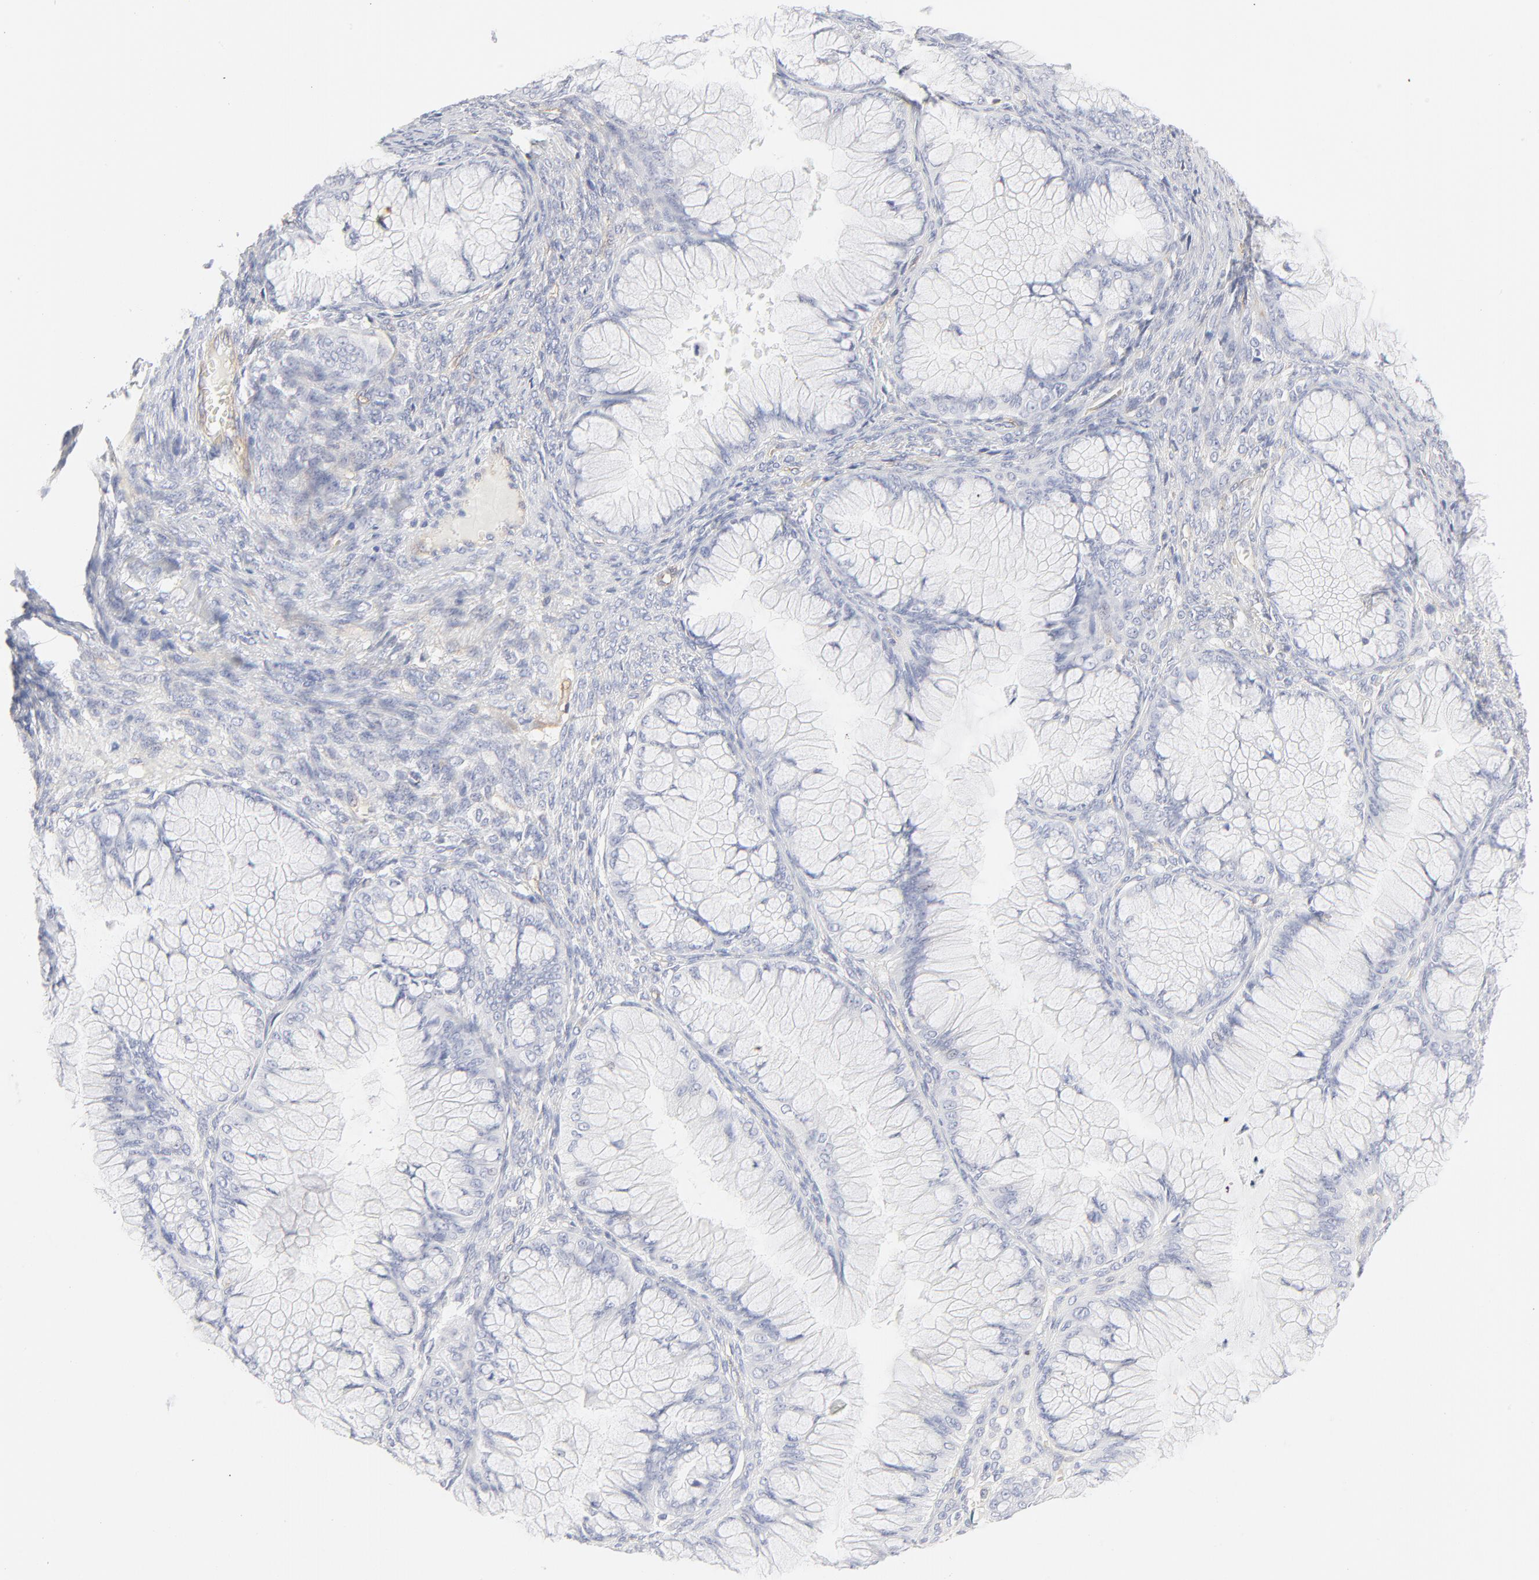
{"staining": {"intensity": "negative", "quantity": "none", "location": "none"}, "tissue": "ovarian cancer", "cell_type": "Tumor cells", "image_type": "cancer", "snomed": [{"axis": "morphology", "description": "Cystadenocarcinoma, mucinous, NOS"}, {"axis": "topography", "description": "Ovary"}], "caption": "The image shows no significant staining in tumor cells of ovarian mucinous cystadenocarcinoma.", "gene": "ITGA5", "patient": {"sex": "female", "age": 63}}